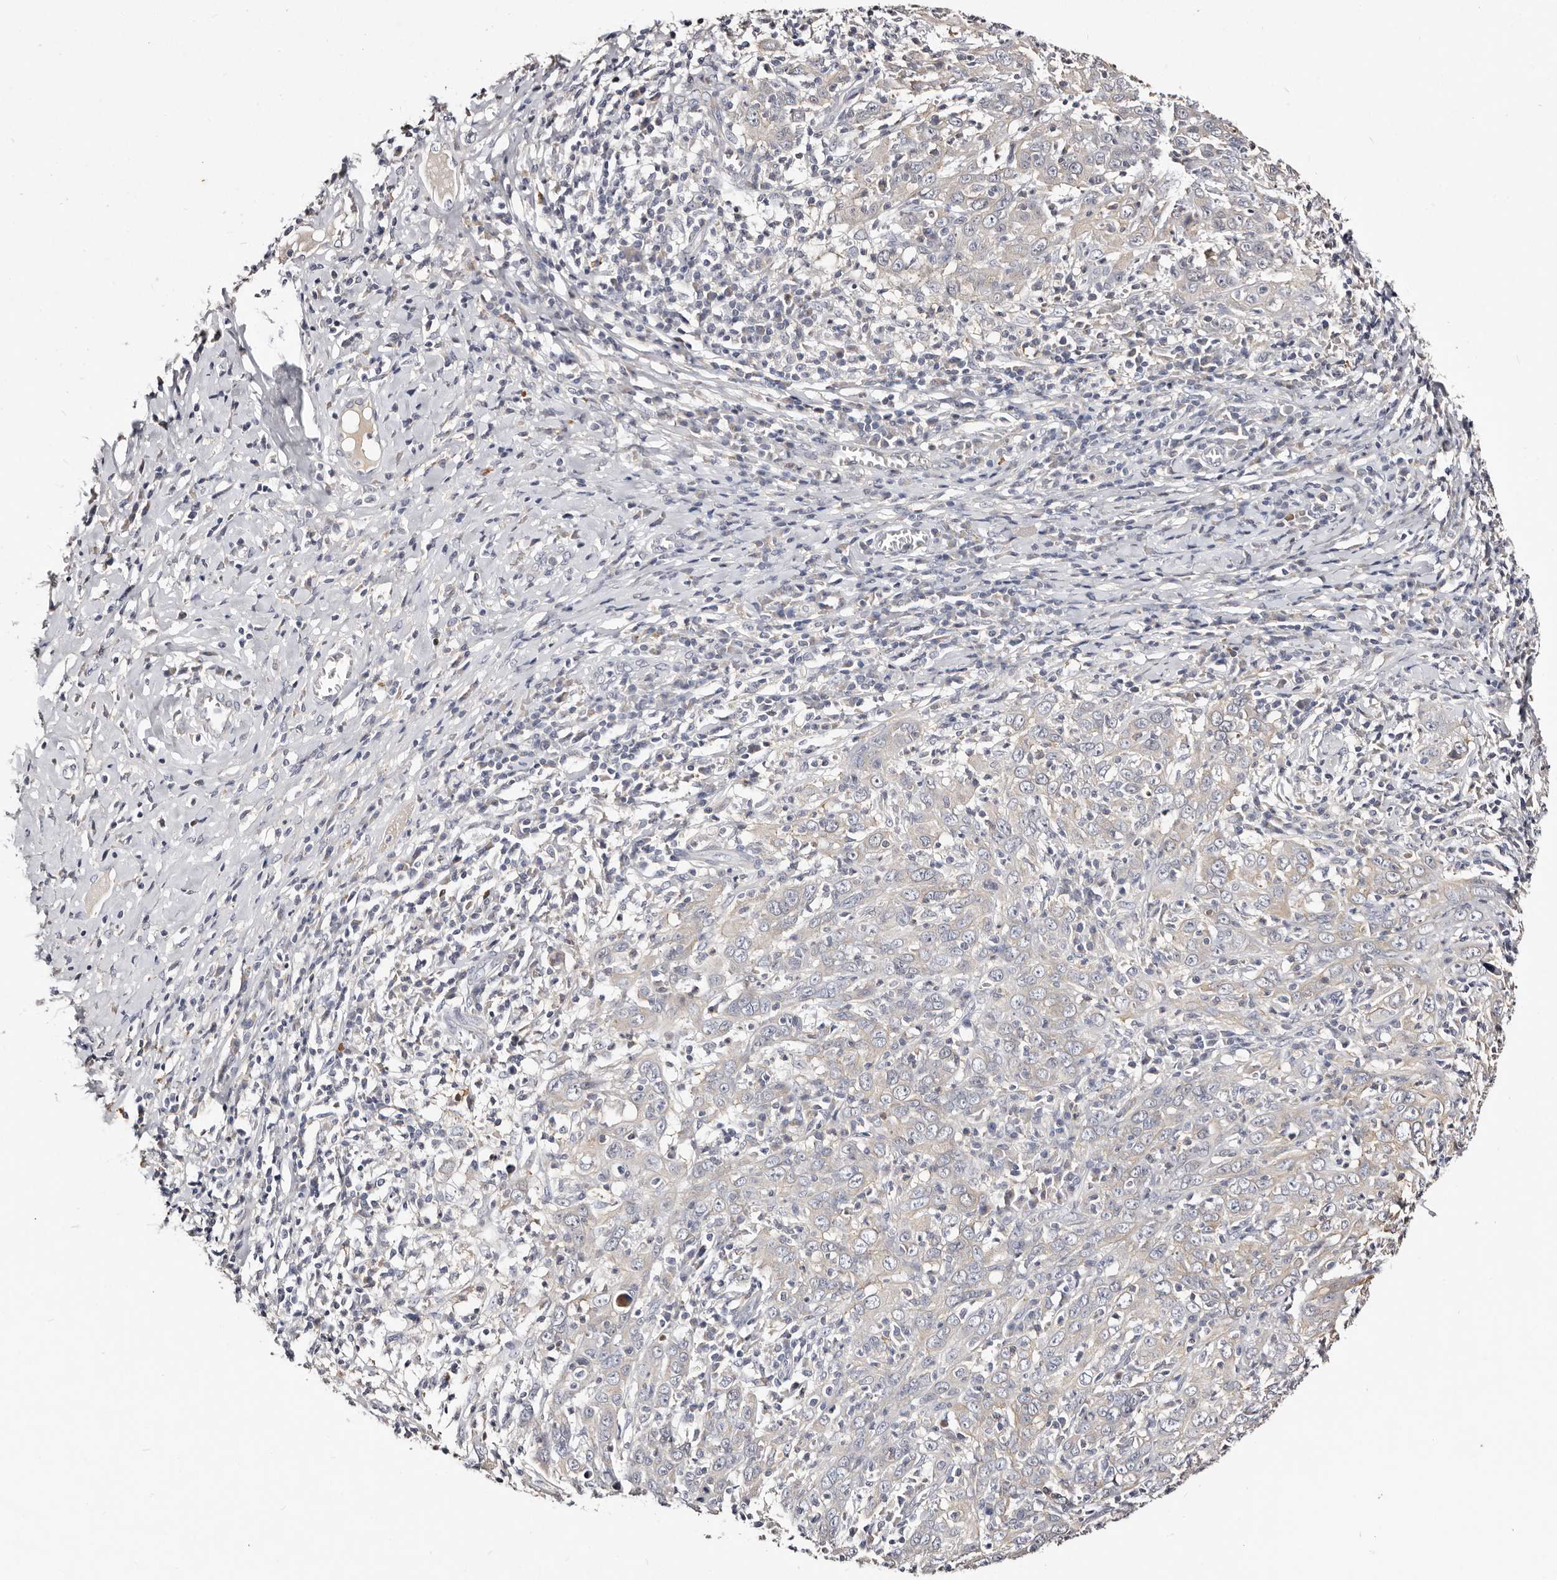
{"staining": {"intensity": "negative", "quantity": "none", "location": "none"}, "tissue": "cervical cancer", "cell_type": "Tumor cells", "image_type": "cancer", "snomed": [{"axis": "morphology", "description": "Squamous cell carcinoma, NOS"}, {"axis": "topography", "description": "Cervix"}], "caption": "This is a micrograph of immunohistochemistry (IHC) staining of cervical cancer (squamous cell carcinoma), which shows no staining in tumor cells.", "gene": "MRPS33", "patient": {"sex": "female", "age": 46}}